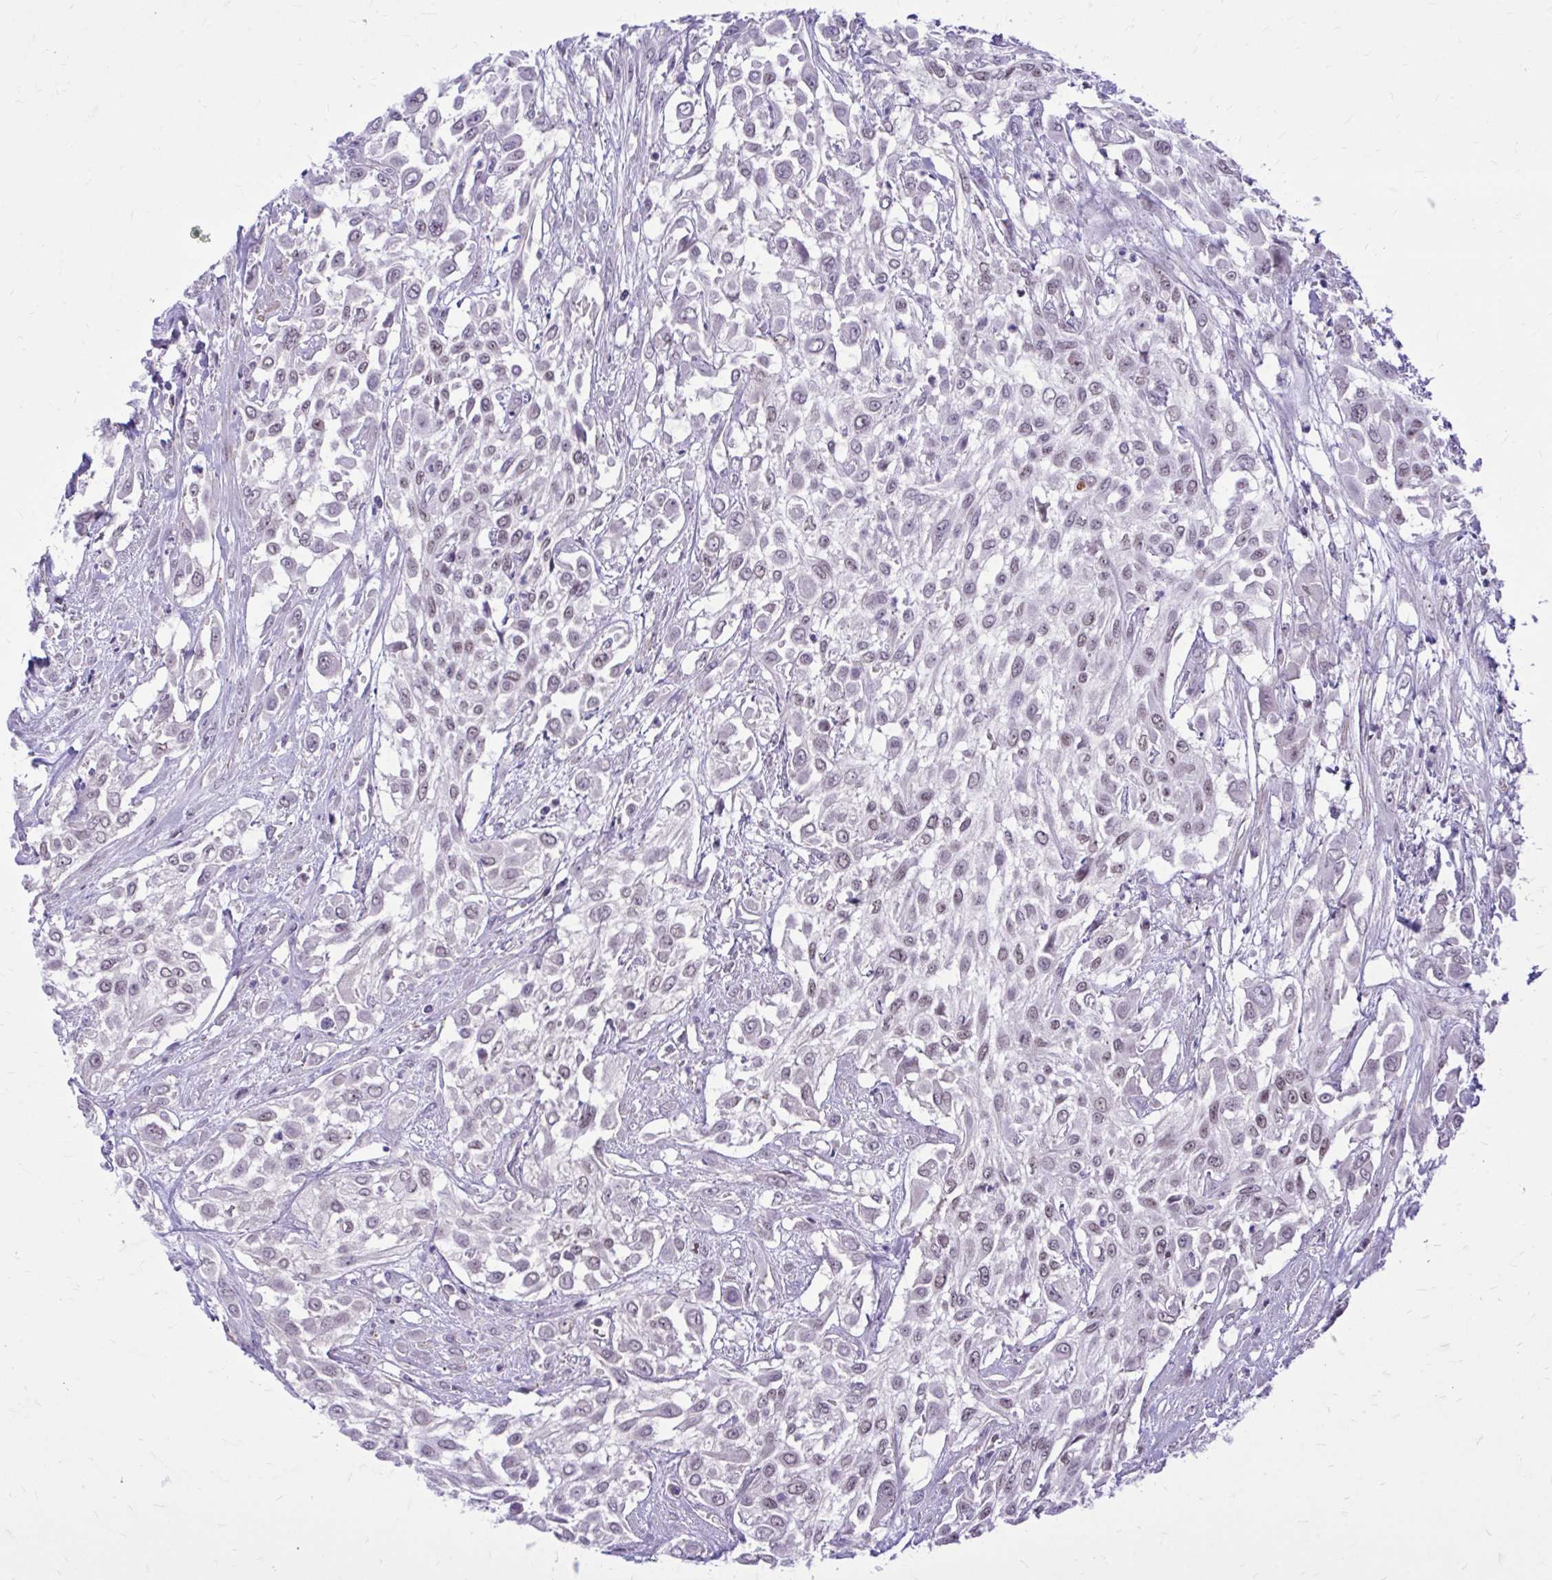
{"staining": {"intensity": "weak", "quantity": ">75%", "location": "nuclear"}, "tissue": "urothelial cancer", "cell_type": "Tumor cells", "image_type": "cancer", "snomed": [{"axis": "morphology", "description": "Urothelial carcinoma, High grade"}, {"axis": "topography", "description": "Urinary bladder"}], "caption": "Protein analysis of urothelial carcinoma (high-grade) tissue shows weak nuclear staining in about >75% of tumor cells.", "gene": "ZBTB25", "patient": {"sex": "male", "age": 57}}